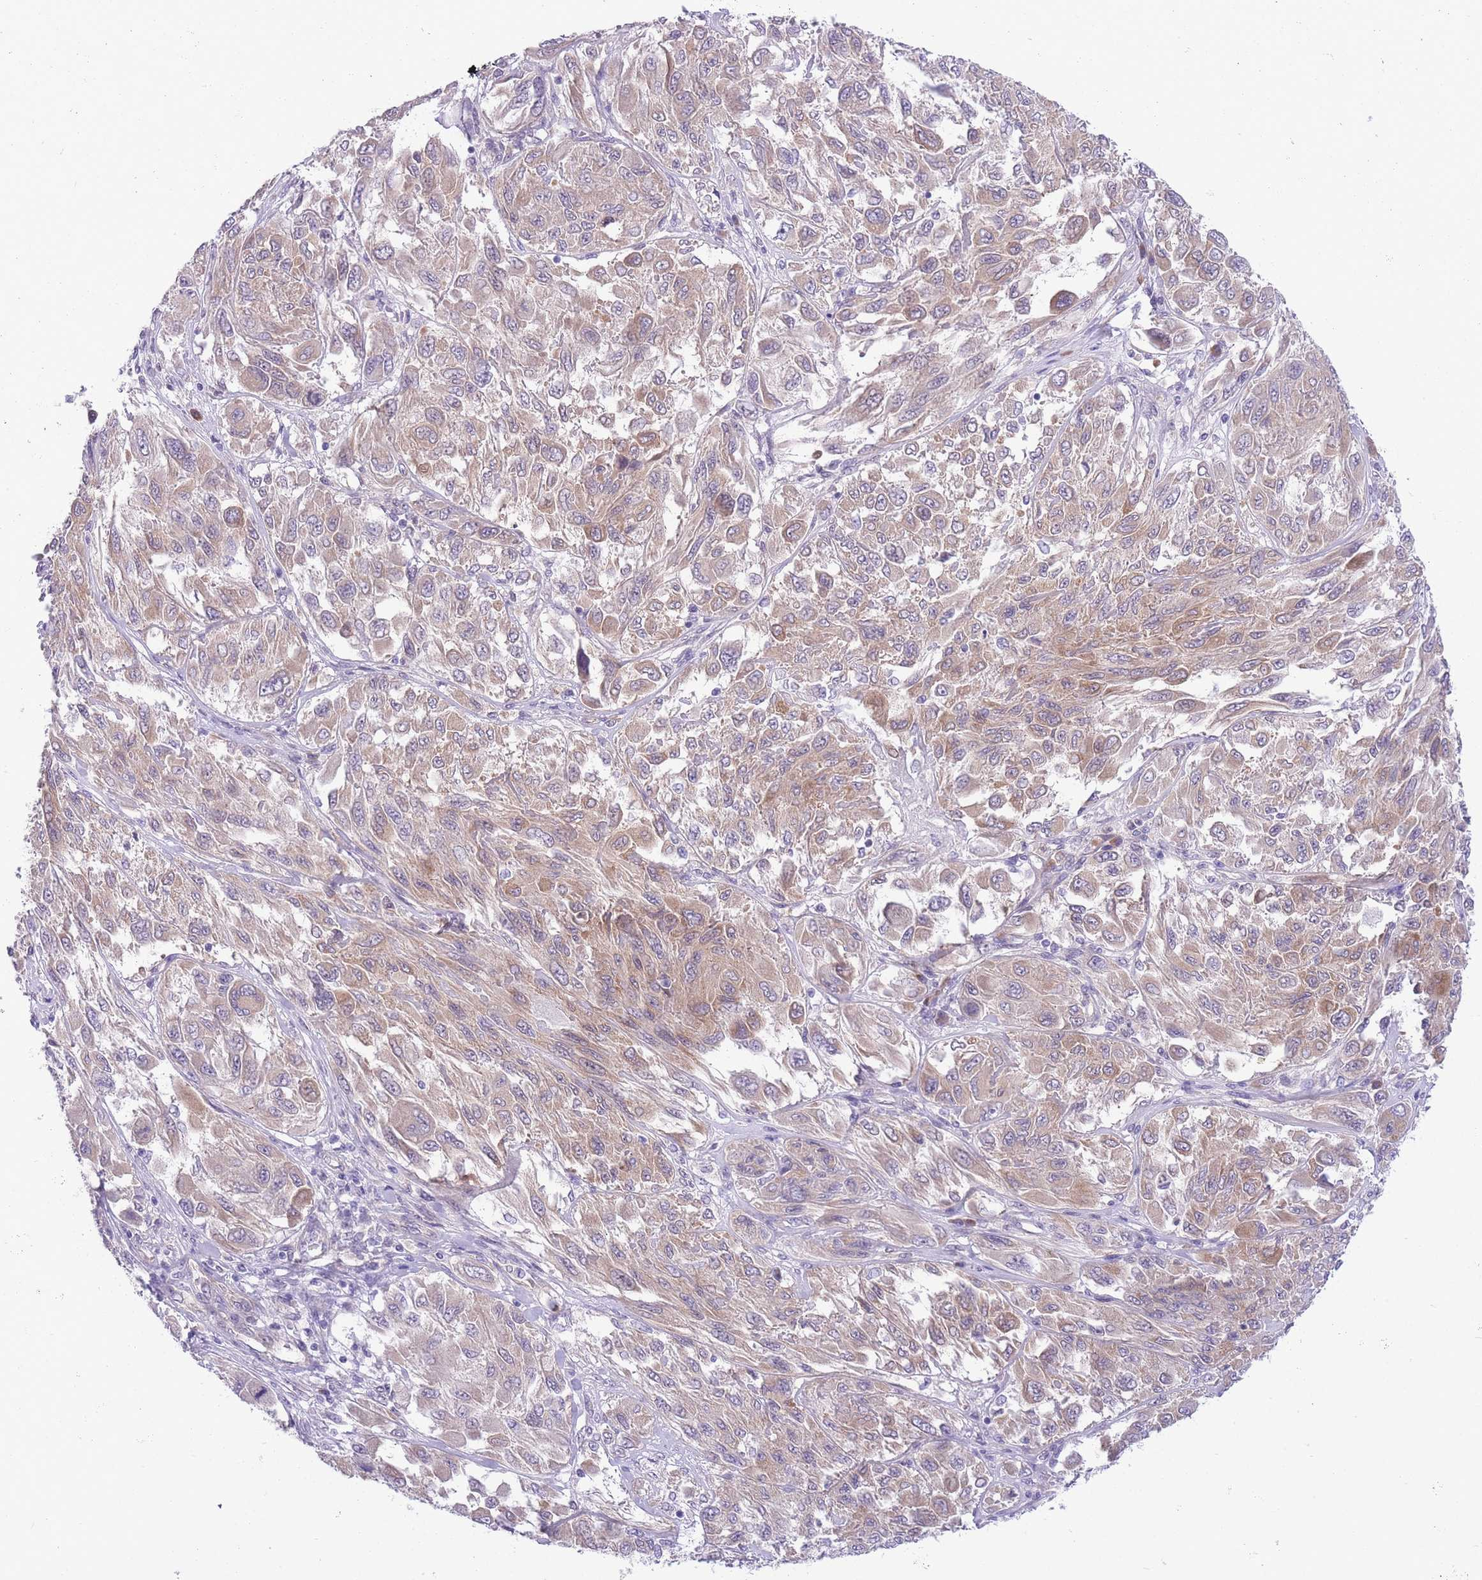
{"staining": {"intensity": "weak", "quantity": ">75%", "location": "cytoplasmic/membranous"}, "tissue": "melanoma", "cell_type": "Tumor cells", "image_type": "cancer", "snomed": [{"axis": "morphology", "description": "Malignant melanoma, NOS"}, {"axis": "topography", "description": "Skin"}], "caption": "A brown stain highlights weak cytoplasmic/membranous expression of a protein in malignant melanoma tumor cells. (DAB = brown stain, brightfield microscopy at high magnification).", "gene": "WWOX", "patient": {"sex": "female", "age": 91}}